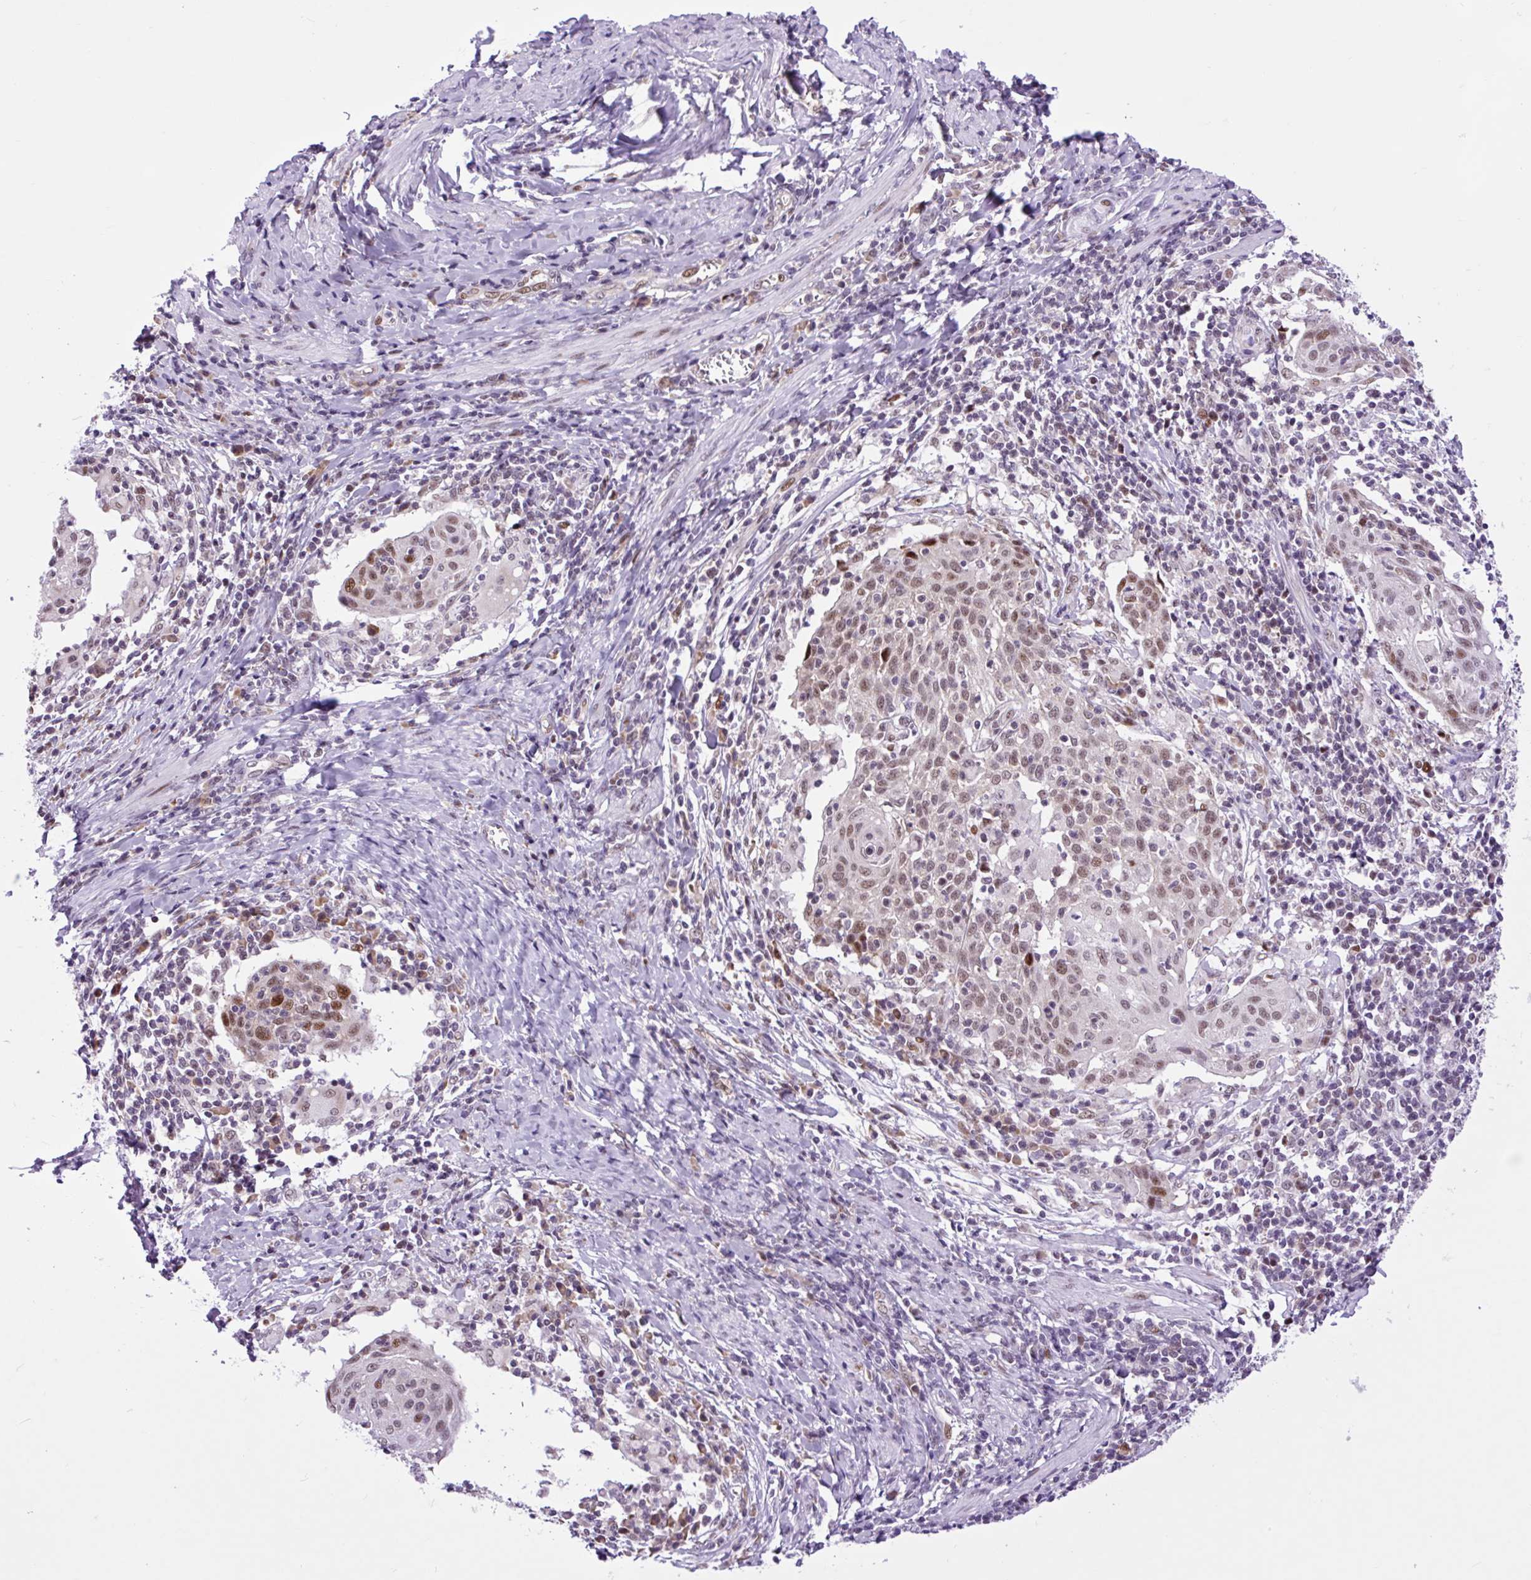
{"staining": {"intensity": "moderate", "quantity": ">75%", "location": "nuclear"}, "tissue": "cervical cancer", "cell_type": "Tumor cells", "image_type": "cancer", "snomed": [{"axis": "morphology", "description": "Squamous cell carcinoma, NOS"}, {"axis": "topography", "description": "Cervix"}], "caption": "A high-resolution histopathology image shows immunohistochemistry (IHC) staining of squamous cell carcinoma (cervical), which exhibits moderate nuclear staining in approximately >75% of tumor cells.", "gene": "CLK2", "patient": {"sex": "female", "age": 52}}